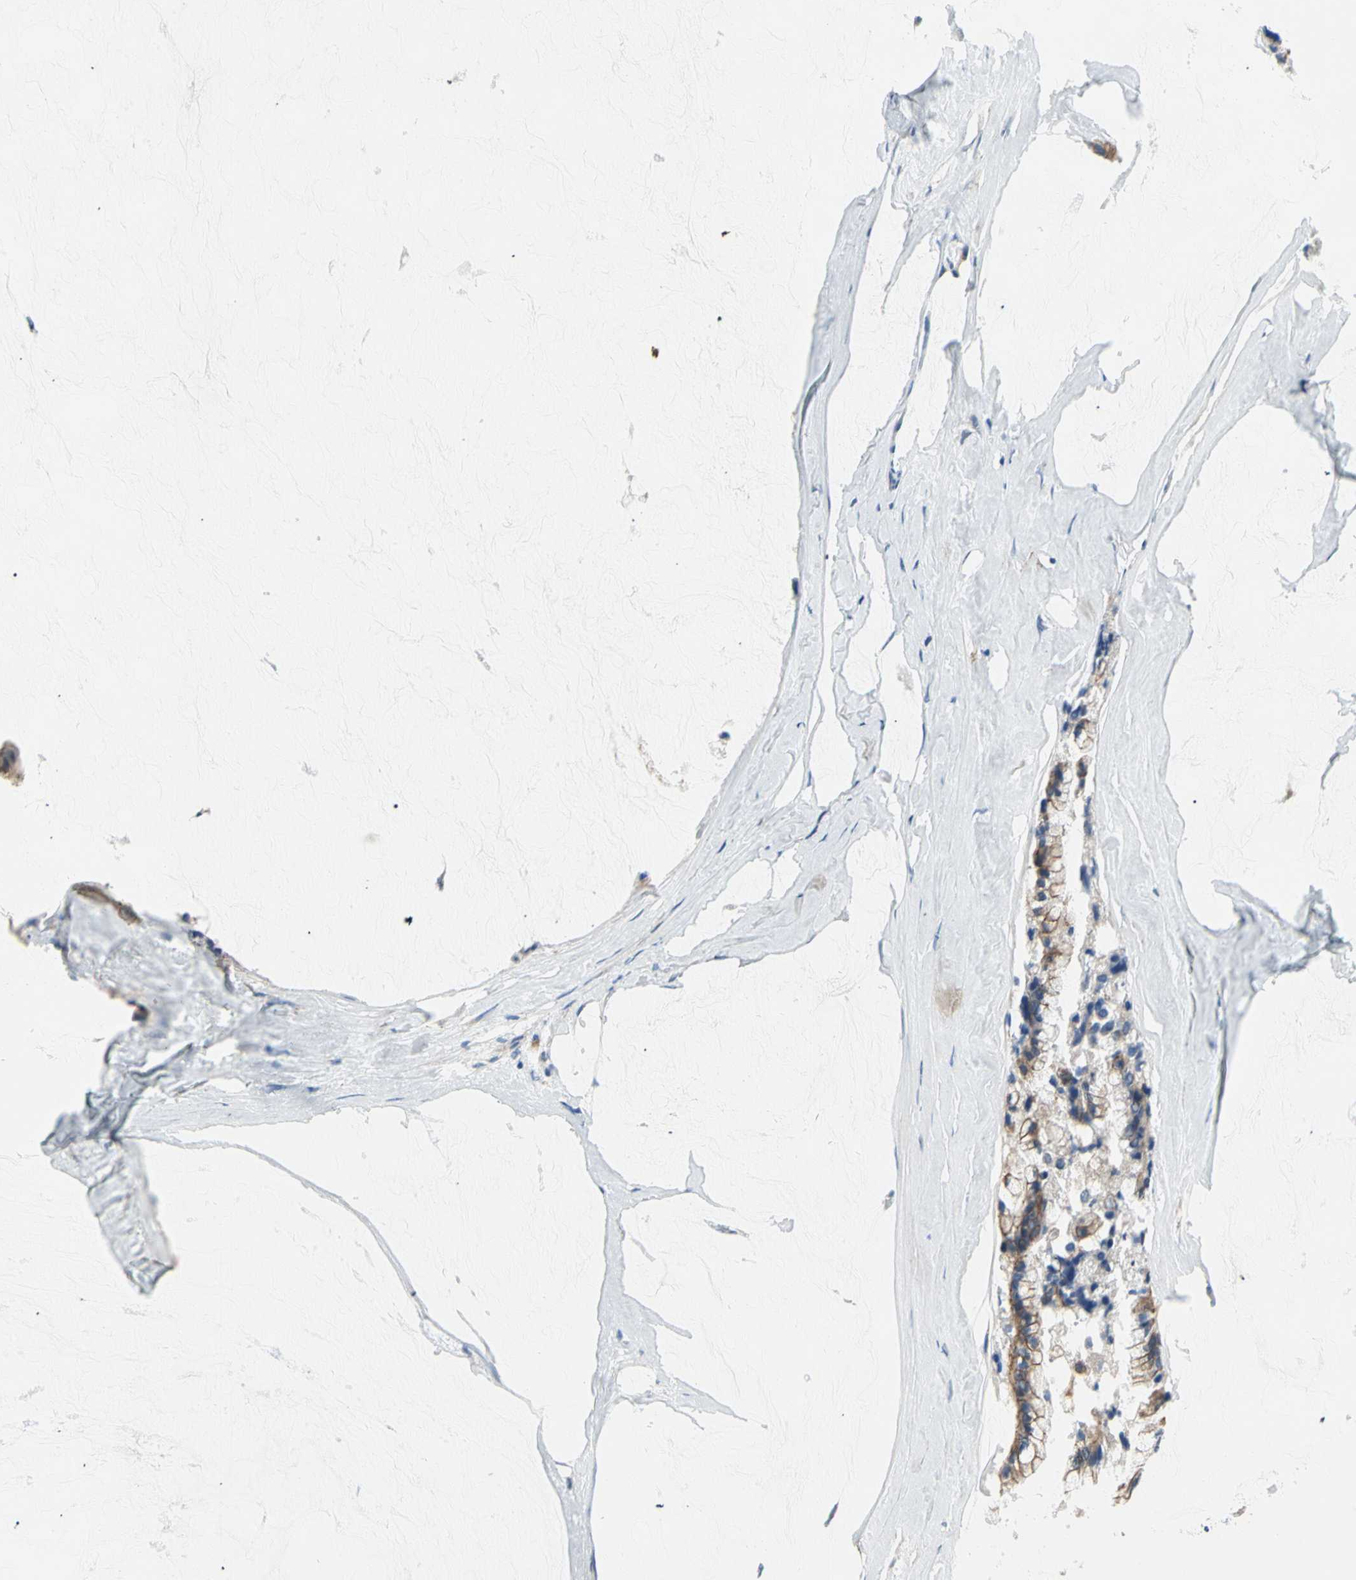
{"staining": {"intensity": "weak", "quantity": "<25%", "location": "cytoplasmic/membranous"}, "tissue": "ovarian cancer", "cell_type": "Tumor cells", "image_type": "cancer", "snomed": [{"axis": "morphology", "description": "Cystadenocarcinoma, mucinous, NOS"}, {"axis": "topography", "description": "Ovary"}], "caption": "DAB immunohistochemical staining of human ovarian cancer exhibits no significant positivity in tumor cells. (Brightfield microscopy of DAB (3,3'-diaminobenzidine) IHC at high magnification).", "gene": "LGR6", "patient": {"sex": "female", "age": 39}}